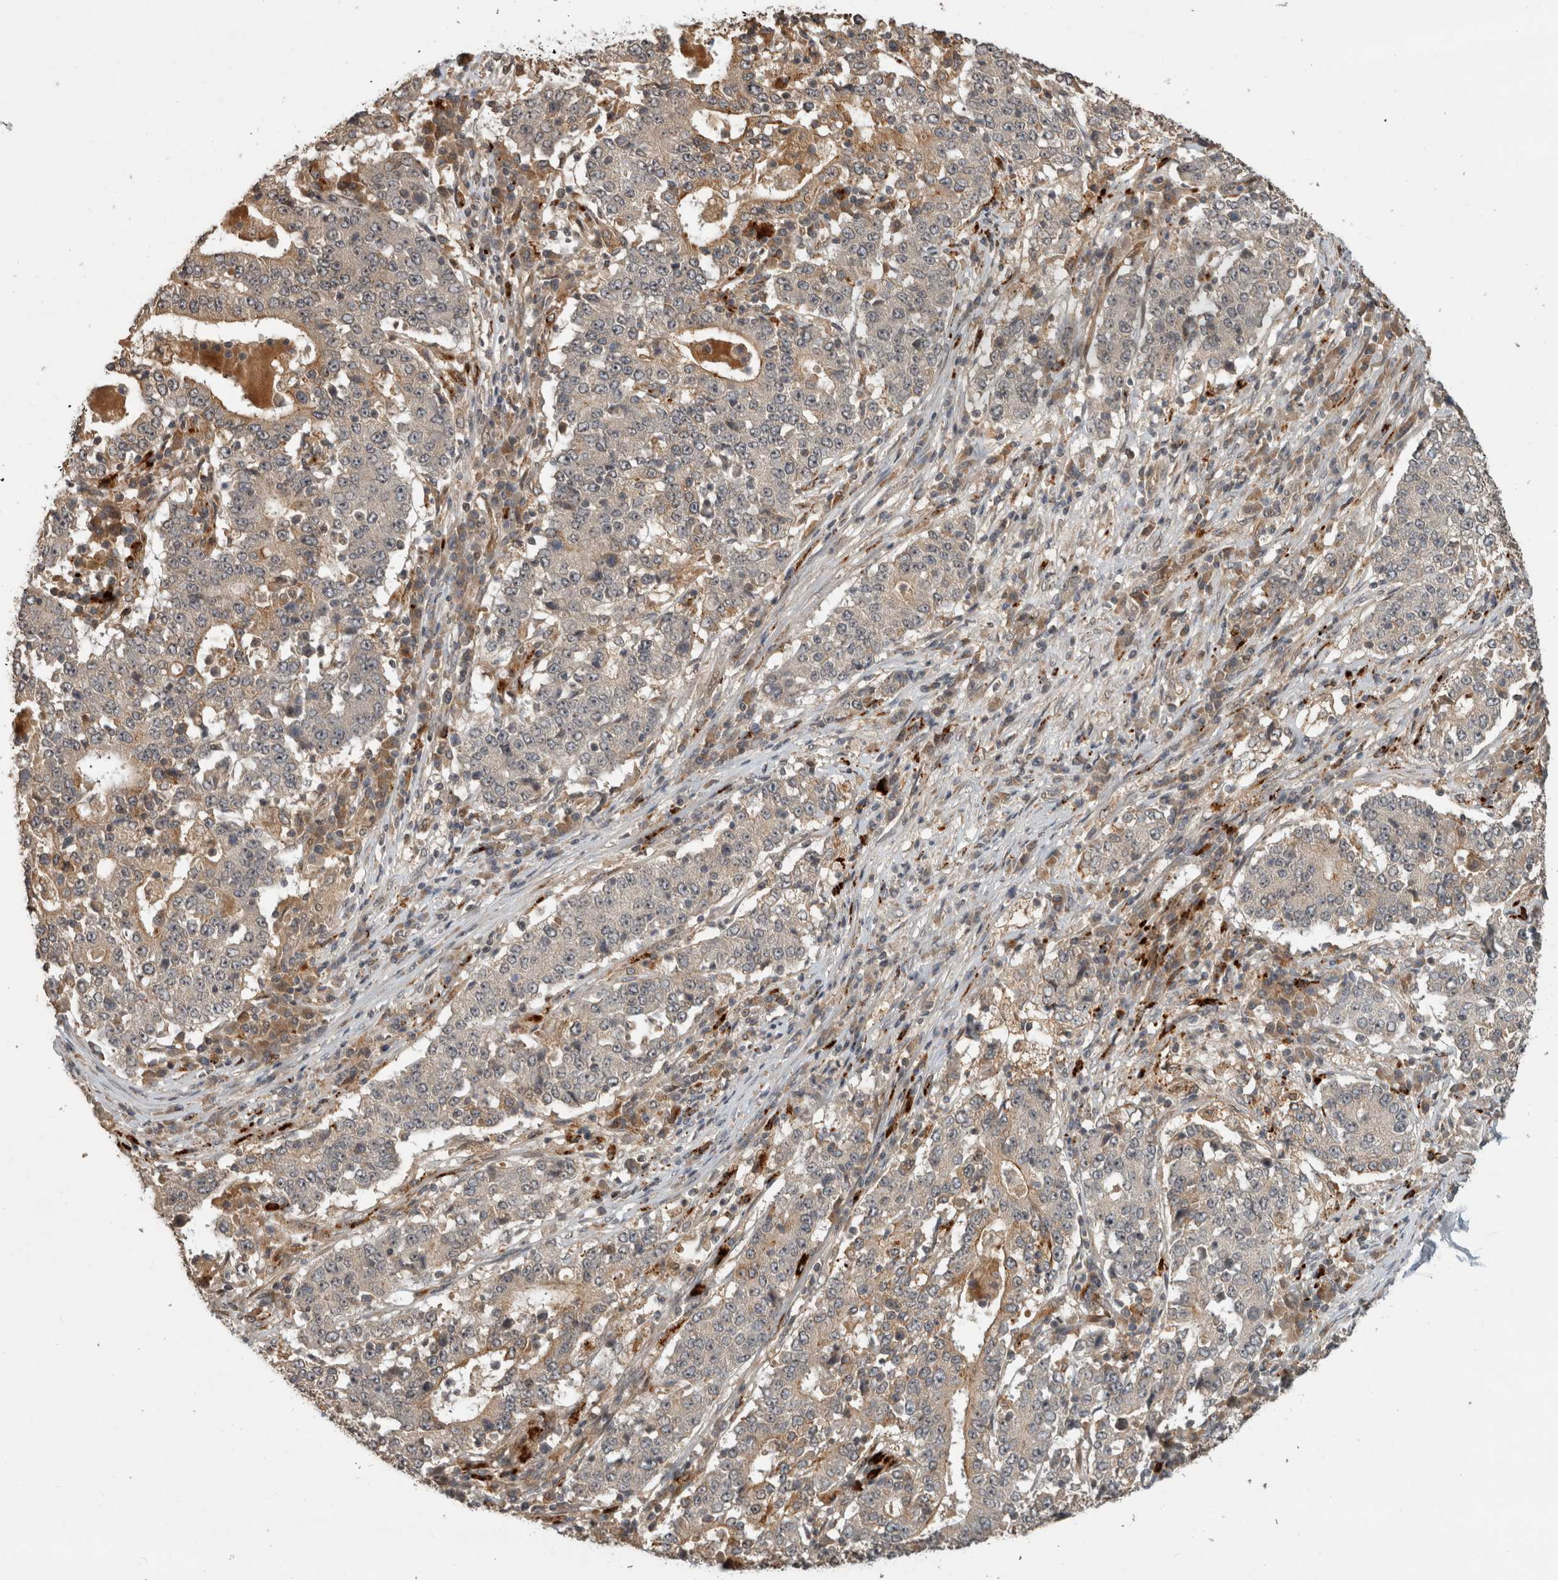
{"staining": {"intensity": "weak", "quantity": "<25%", "location": "cytoplasmic/membranous"}, "tissue": "stomach cancer", "cell_type": "Tumor cells", "image_type": "cancer", "snomed": [{"axis": "morphology", "description": "Adenocarcinoma, NOS"}, {"axis": "topography", "description": "Stomach"}], "caption": "Stomach adenocarcinoma was stained to show a protein in brown. There is no significant expression in tumor cells.", "gene": "PITPNC1", "patient": {"sex": "male", "age": 59}}